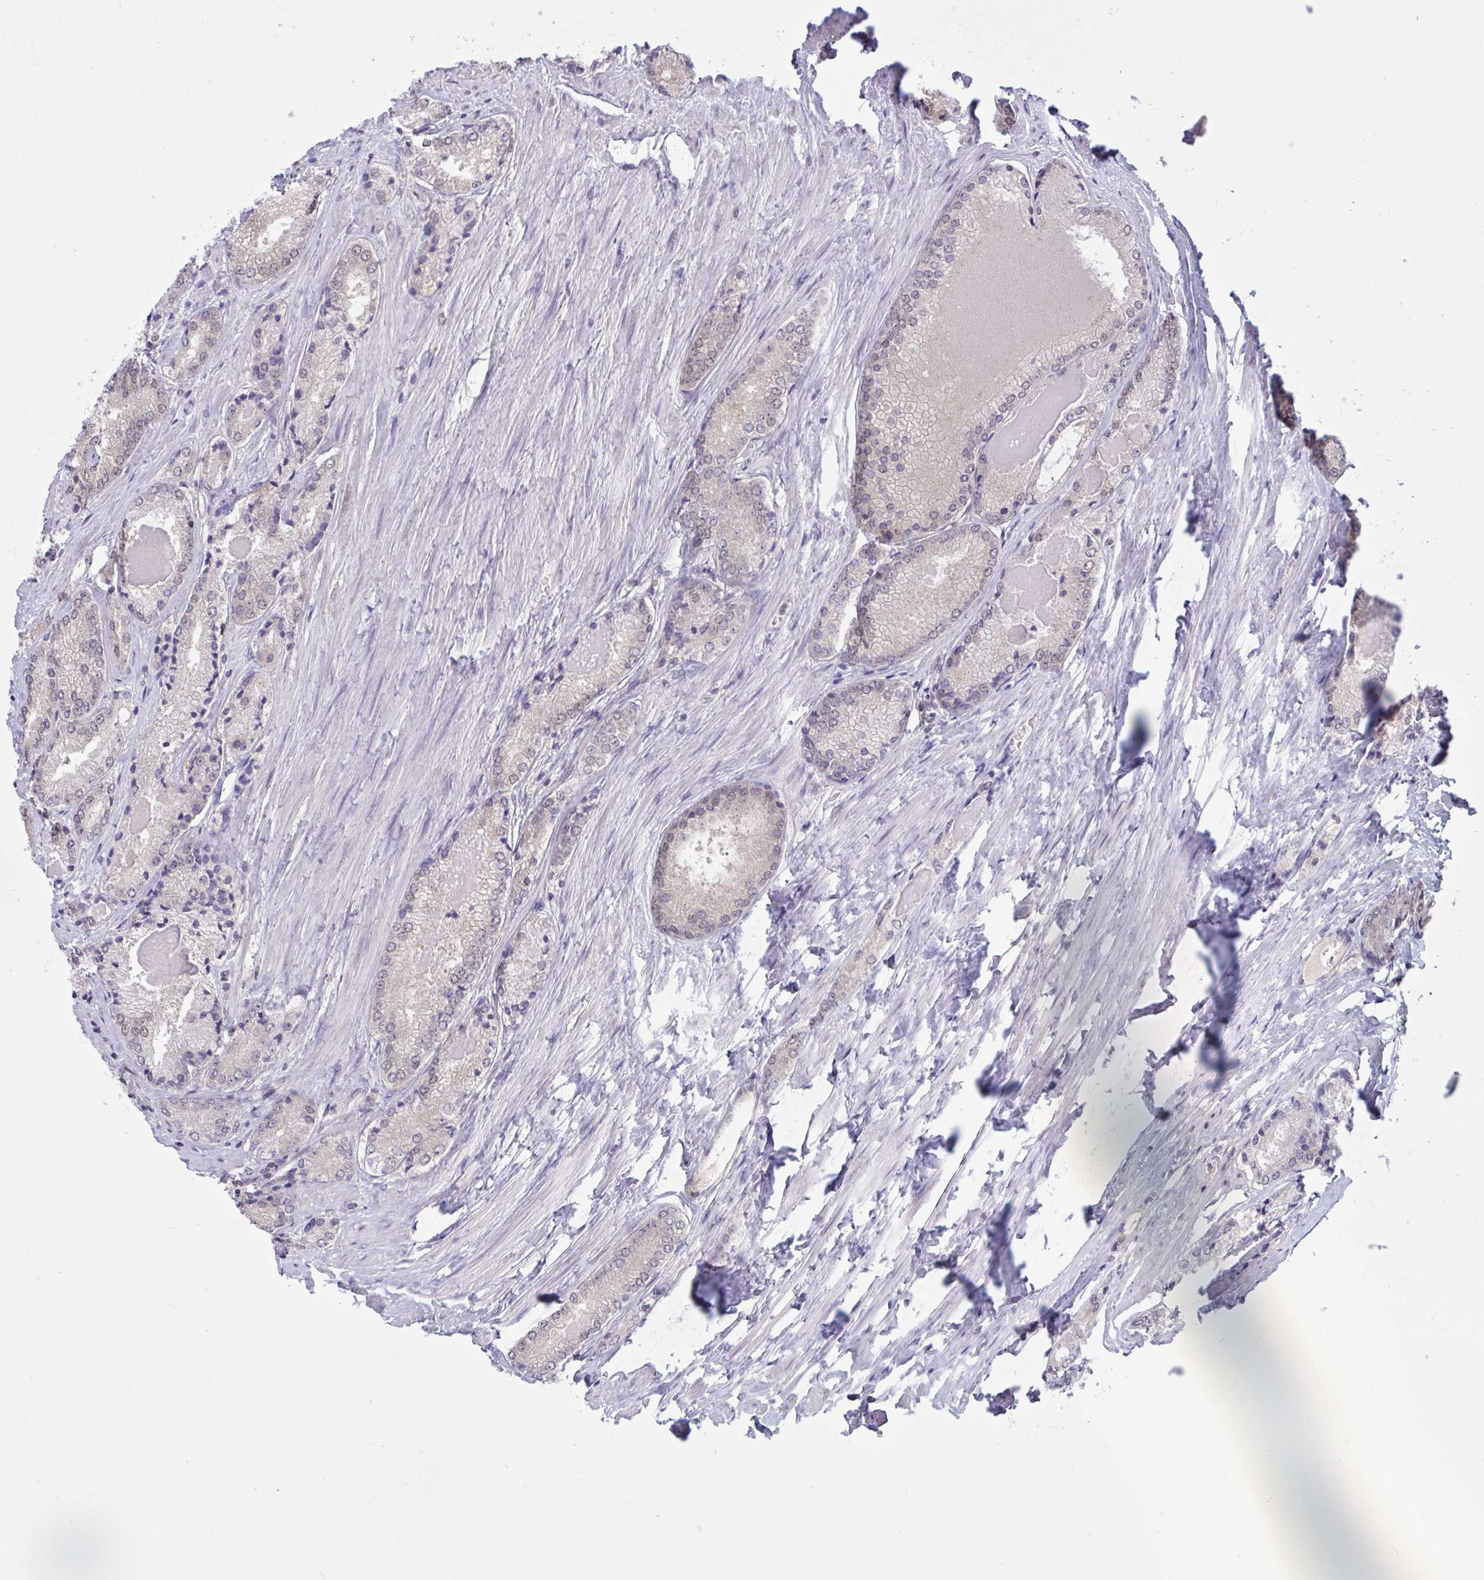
{"staining": {"intensity": "negative", "quantity": "none", "location": "none"}, "tissue": "prostate cancer", "cell_type": "Tumor cells", "image_type": "cancer", "snomed": [{"axis": "morphology", "description": "Adenocarcinoma, NOS"}, {"axis": "morphology", "description": "Adenocarcinoma, Low grade"}, {"axis": "topography", "description": "Prostate"}], "caption": "The immunohistochemistry (IHC) histopathology image has no significant expression in tumor cells of prostate adenocarcinoma tissue.", "gene": "RBL1", "patient": {"sex": "male", "age": 68}}